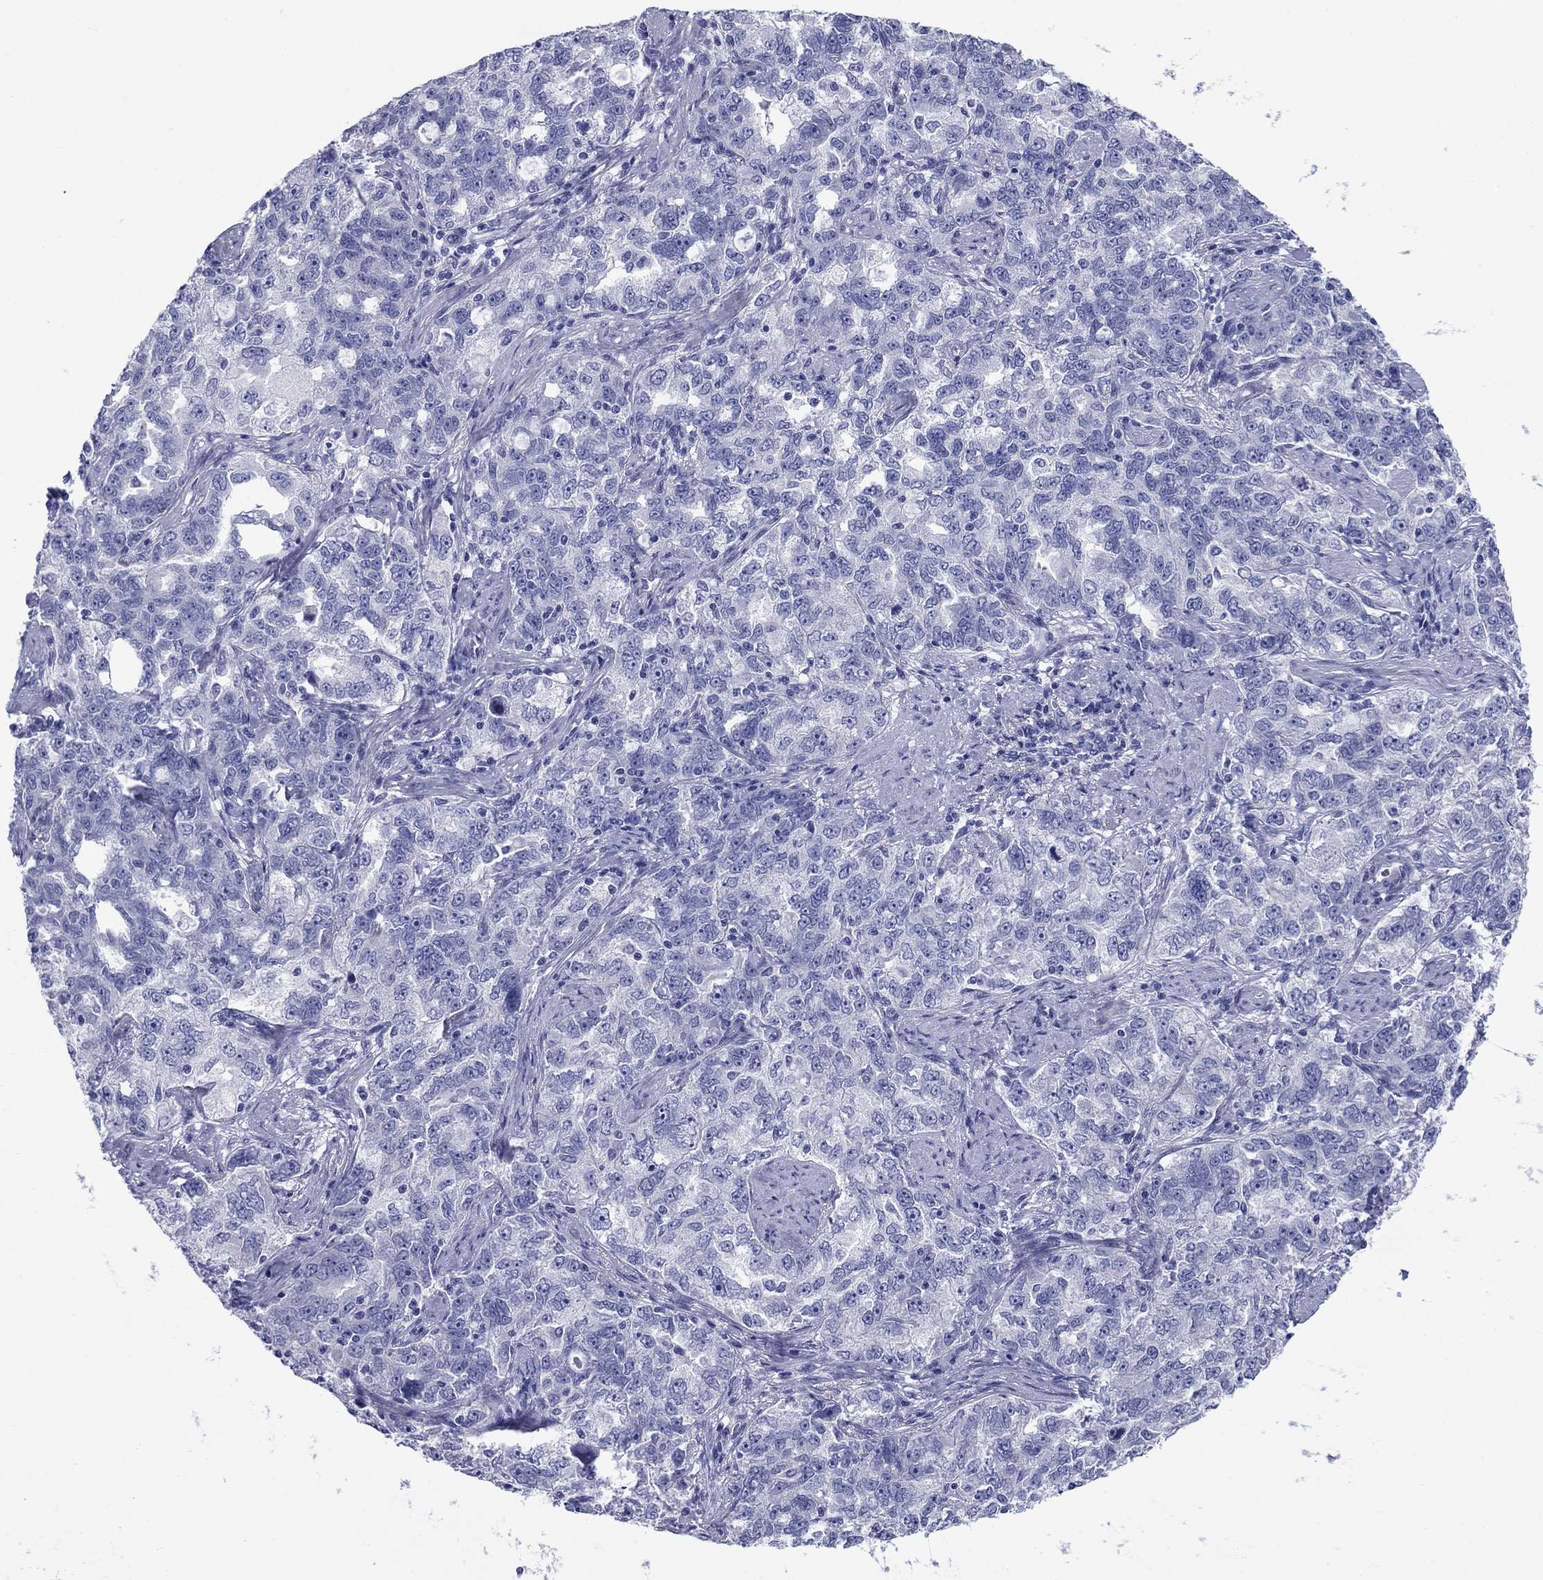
{"staining": {"intensity": "negative", "quantity": "none", "location": "none"}, "tissue": "ovarian cancer", "cell_type": "Tumor cells", "image_type": "cancer", "snomed": [{"axis": "morphology", "description": "Cystadenocarcinoma, serous, NOS"}, {"axis": "topography", "description": "Ovary"}], "caption": "IHC micrograph of neoplastic tissue: human ovarian cancer stained with DAB (3,3'-diaminobenzidine) exhibits no significant protein positivity in tumor cells. (Stains: DAB immunohistochemistry with hematoxylin counter stain, Microscopy: brightfield microscopy at high magnification).", "gene": "PRKCG", "patient": {"sex": "female", "age": 51}}